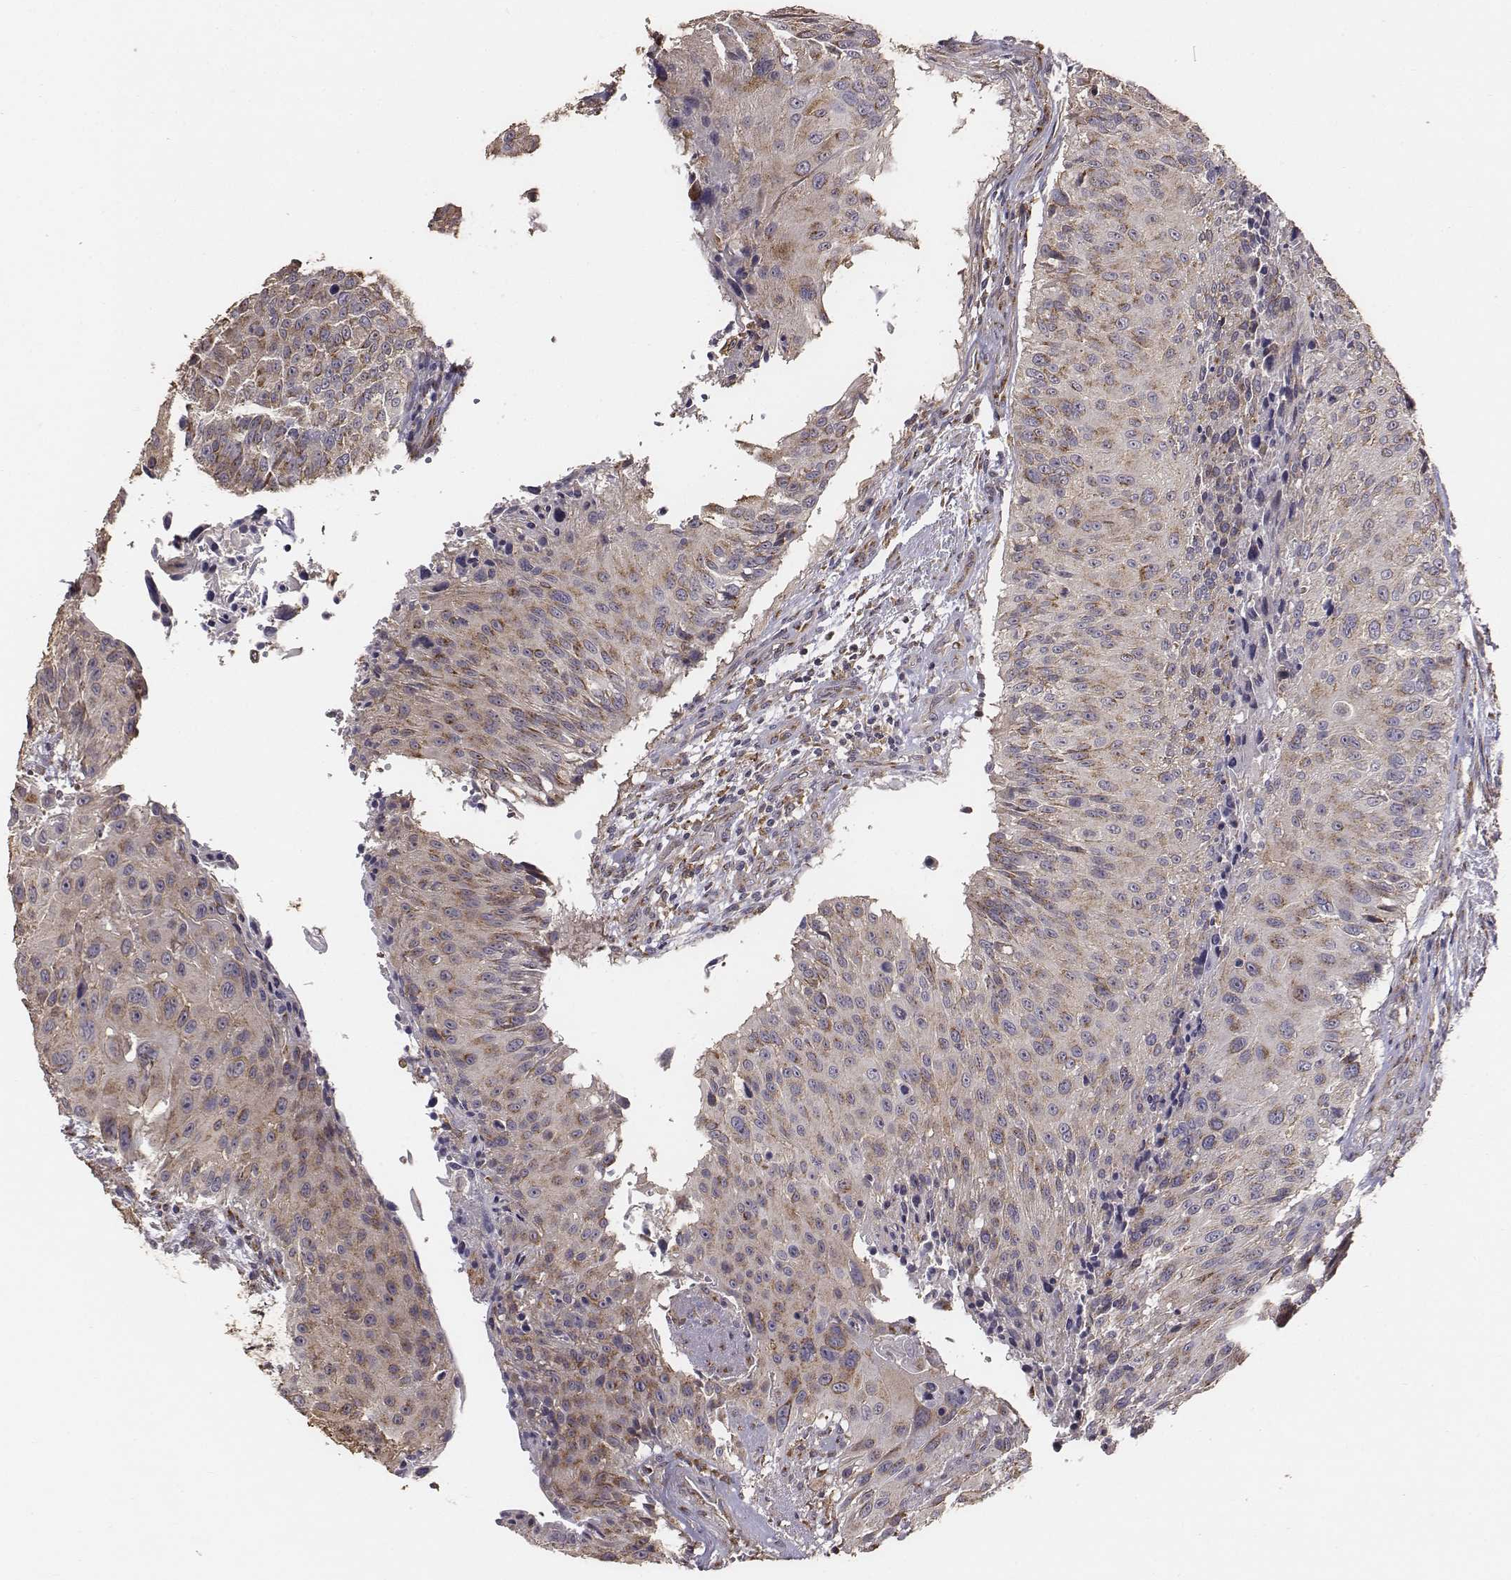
{"staining": {"intensity": "moderate", "quantity": ">75%", "location": "cytoplasmic/membranous"}, "tissue": "urothelial cancer", "cell_type": "Tumor cells", "image_type": "cancer", "snomed": [{"axis": "morphology", "description": "Urothelial carcinoma, NOS"}, {"axis": "topography", "description": "Urinary bladder"}], "caption": "IHC histopathology image of neoplastic tissue: urothelial cancer stained using IHC shows medium levels of moderate protein expression localized specifically in the cytoplasmic/membranous of tumor cells, appearing as a cytoplasmic/membranous brown color.", "gene": "AP1B1", "patient": {"sex": "male", "age": 55}}